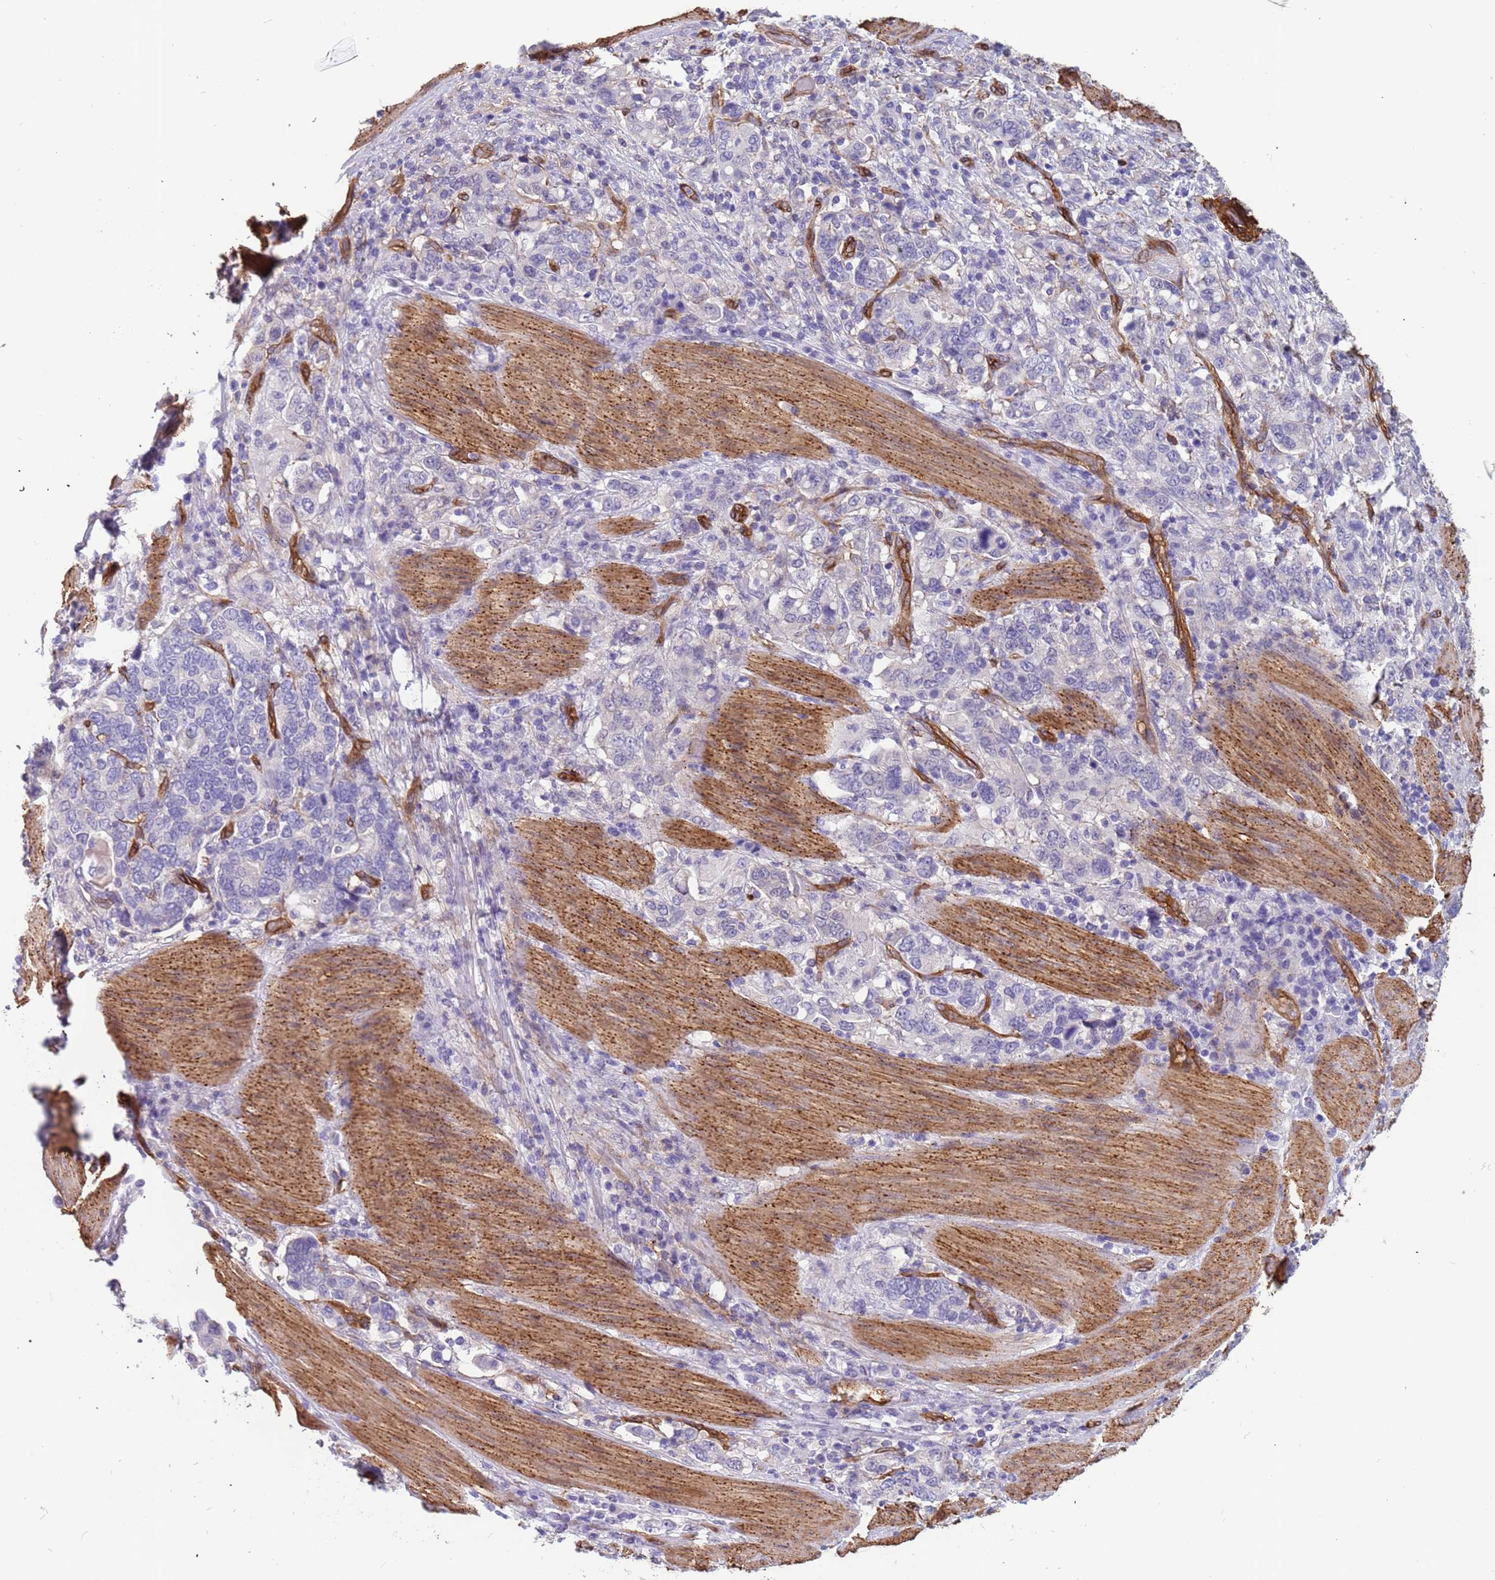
{"staining": {"intensity": "negative", "quantity": "none", "location": "none"}, "tissue": "stomach cancer", "cell_type": "Tumor cells", "image_type": "cancer", "snomed": [{"axis": "morphology", "description": "Adenocarcinoma, NOS"}, {"axis": "topography", "description": "Stomach, upper"}, {"axis": "topography", "description": "Stomach"}], "caption": "Tumor cells show no significant positivity in stomach cancer (adenocarcinoma). (Brightfield microscopy of DAB immunohistochemistry (IHC) at high magnification).", "gene": "EHD2", "patient": {"sex": "male", "age": 62}}